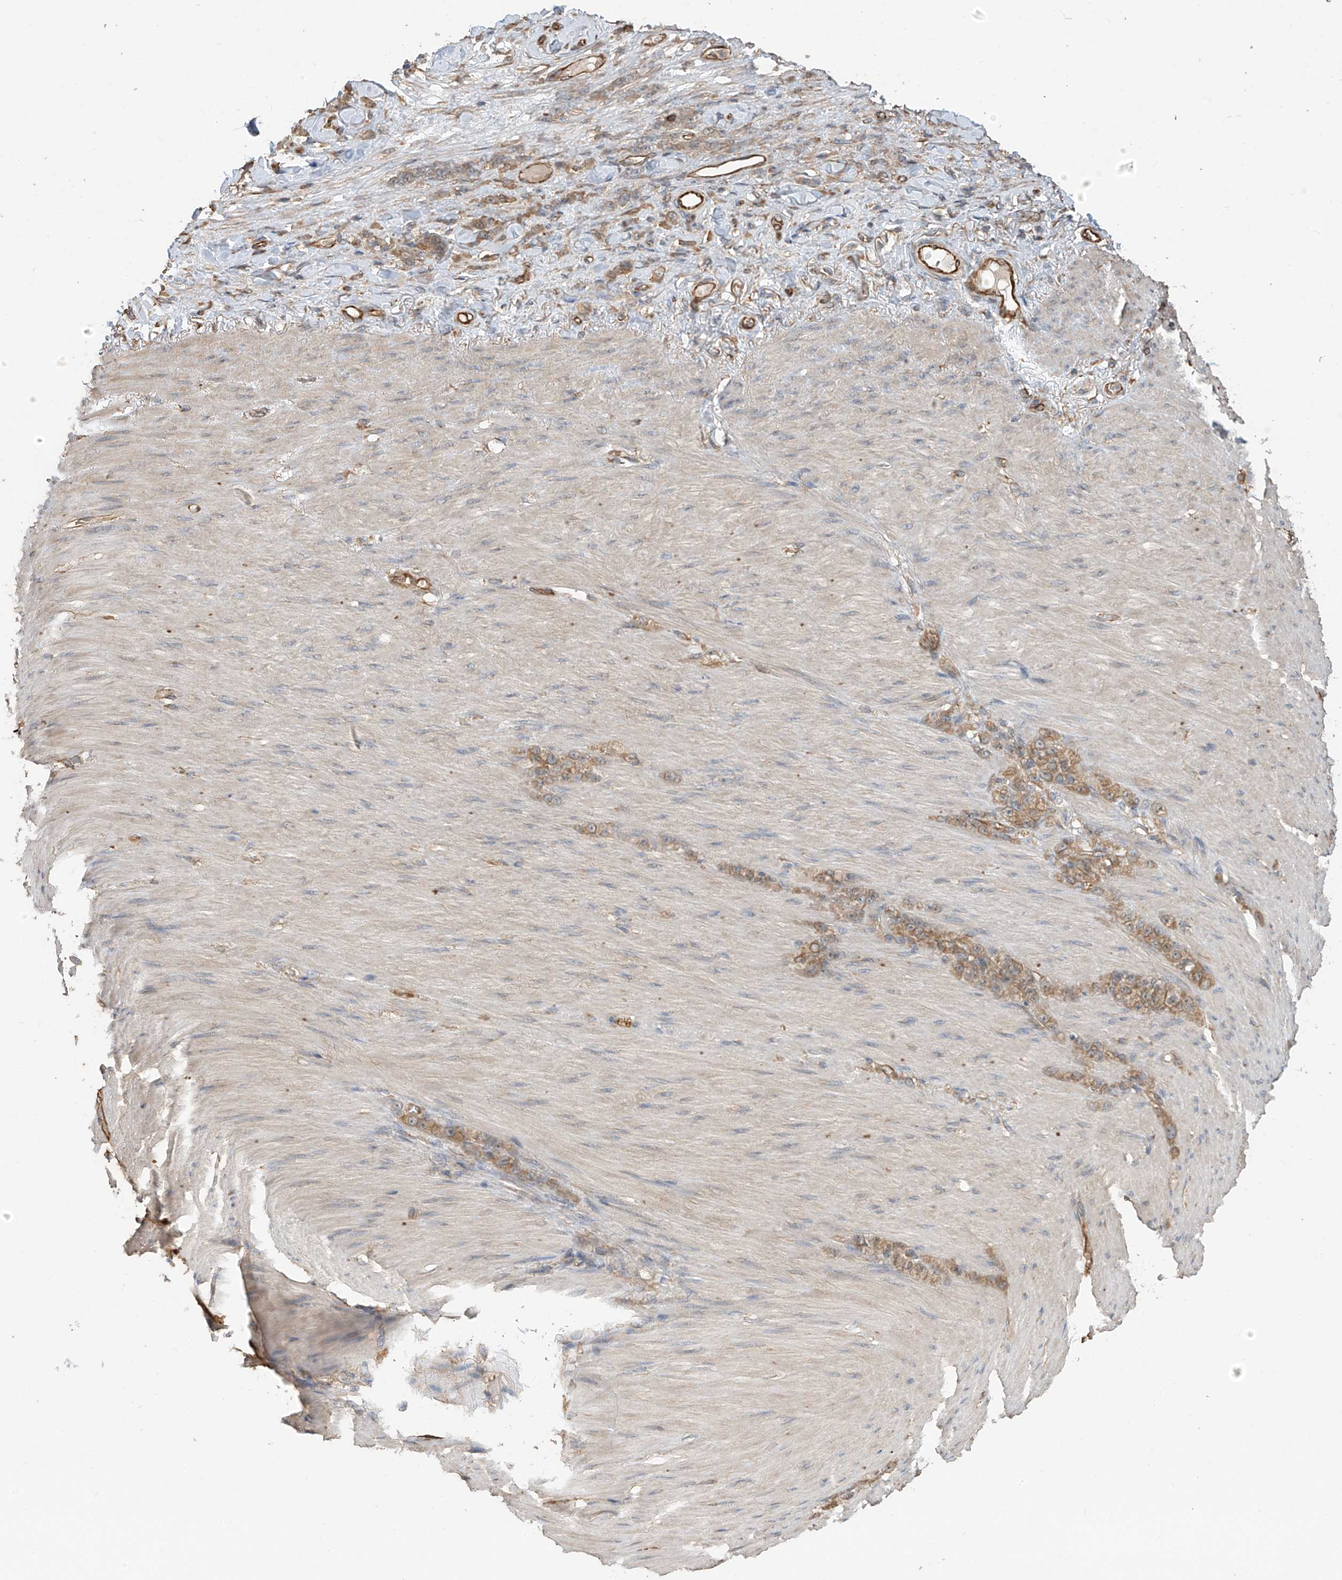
{"staining": {"intensity": "moderate", "quantity": ">75%", "location": "cytoplasmic/membranous"}, "tissue": "stomach cancer", "cell_type": "Tumor cells", "image_type": "cancer", "snomed": [{"axis": "morphology", "description": "Normal tissue, NOS"}, {"axis": "morphology", "description": "Adenocarcinoma, NOS"}, {"axis": "topography", "description": "Stomach"}], "caption": "A photomicrograph showing moderate cytoplasmic/membranous expression in approximately >75% of tumor cells in stomach cancer, as visualized by brown immunohistochemical staining.", "gene": "AGBL5", "patient": {"sex": "male", "age": 82}}